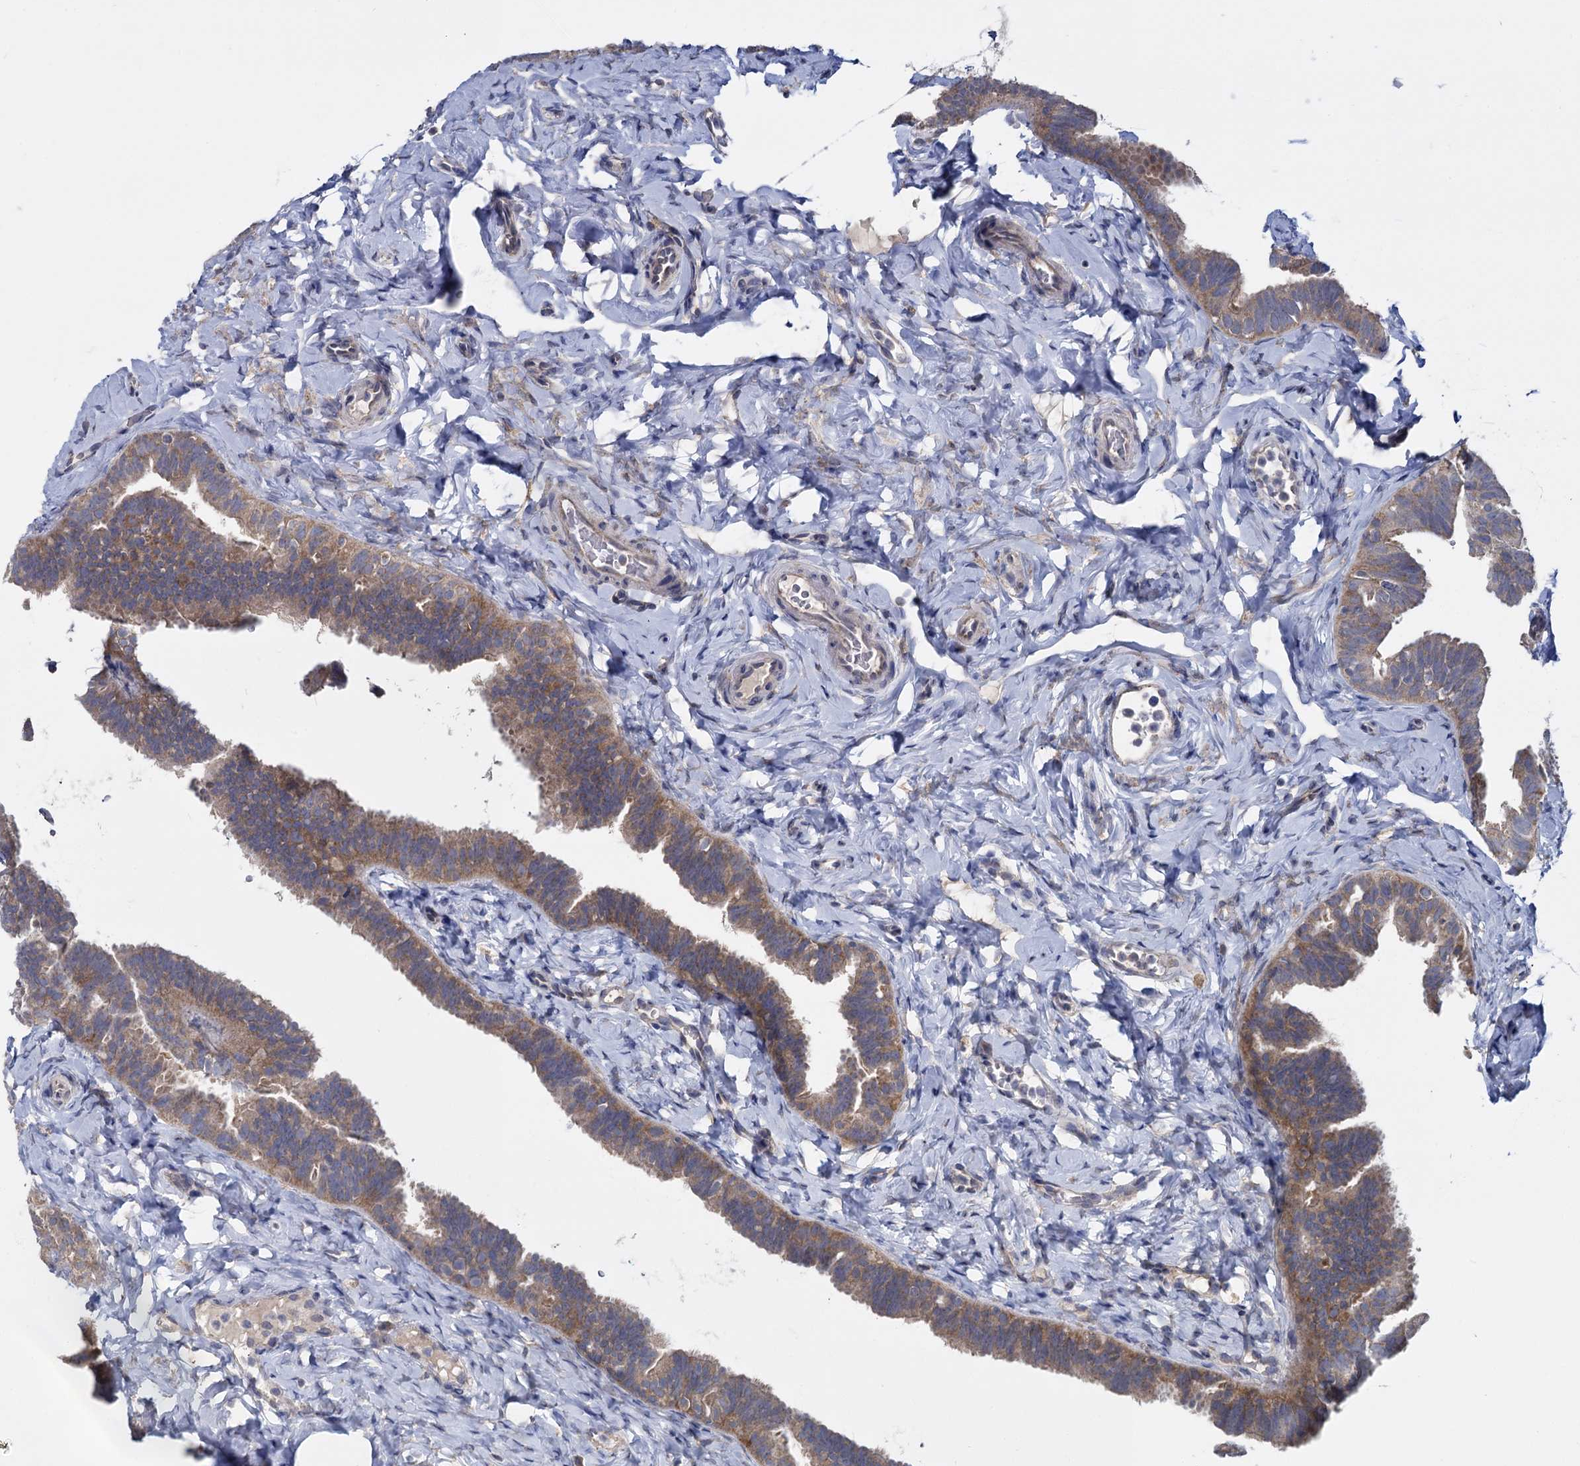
{"staining": {"intensity": "moderate", "quantity": ">75%", "location": "cytoplasmic/membranous"}, "tissue": "fallopian tube", "cell_type": "Glandular cells", "image_type": "normal", "snomed": [{"axis": "morphology", "description": "Normal tissue, NOS"}, {"axis": "topography", "description": "Fallopian tube"}], "caption": "DAB immunohistochemical staining of normal human fallopian tube demonstrates moderate cytoplasmic/membranous protein positivity in approximately >75% of glandular cells. (DAB = brown stain, brightfield microscopy at high magnification).", "gene": "GSTM2", "patient": {"sex": "female", "age": 65}}